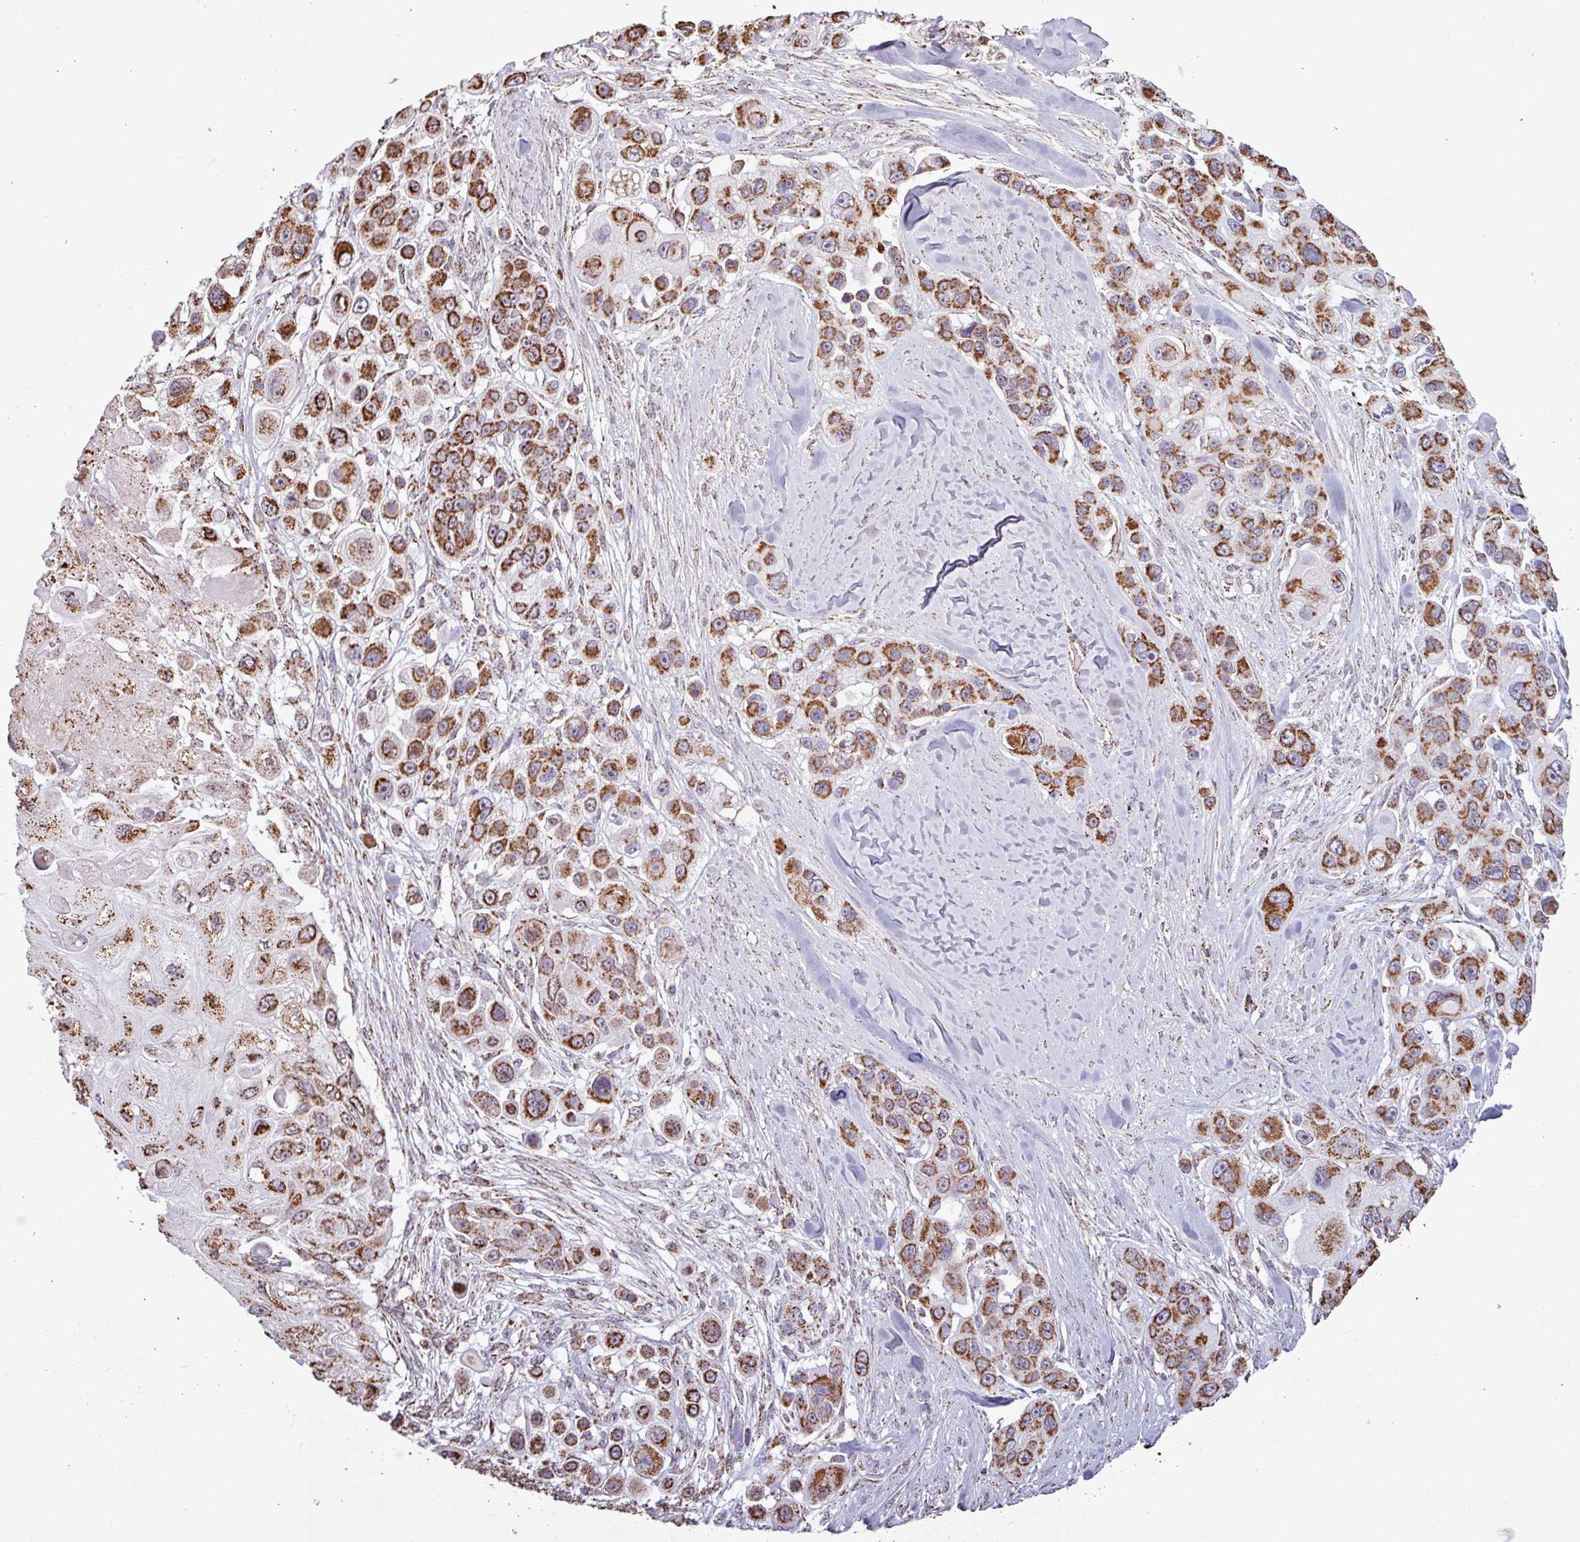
{"staining": {"intensity": "strong", "quantity": ">75%", "location": "cytoplasmic/membranous"}, "tissue": "skin cancer", "cell_type": "Tumor cells", "image_type": "cancer", "snomed": [{"axis": "morphology", "description": "Squamous cell carcinoma, NOS"}, {"axis": "topography", "description": "Skin"}], "caption": "This is a micrograph of IHC staining of squamous cell carcinoma (skin), which shows strong expression in the cytoplasmic/membranous of tumor cells.", "gene": "ALG8", "patient": {"sex": "male", "age": 67}}